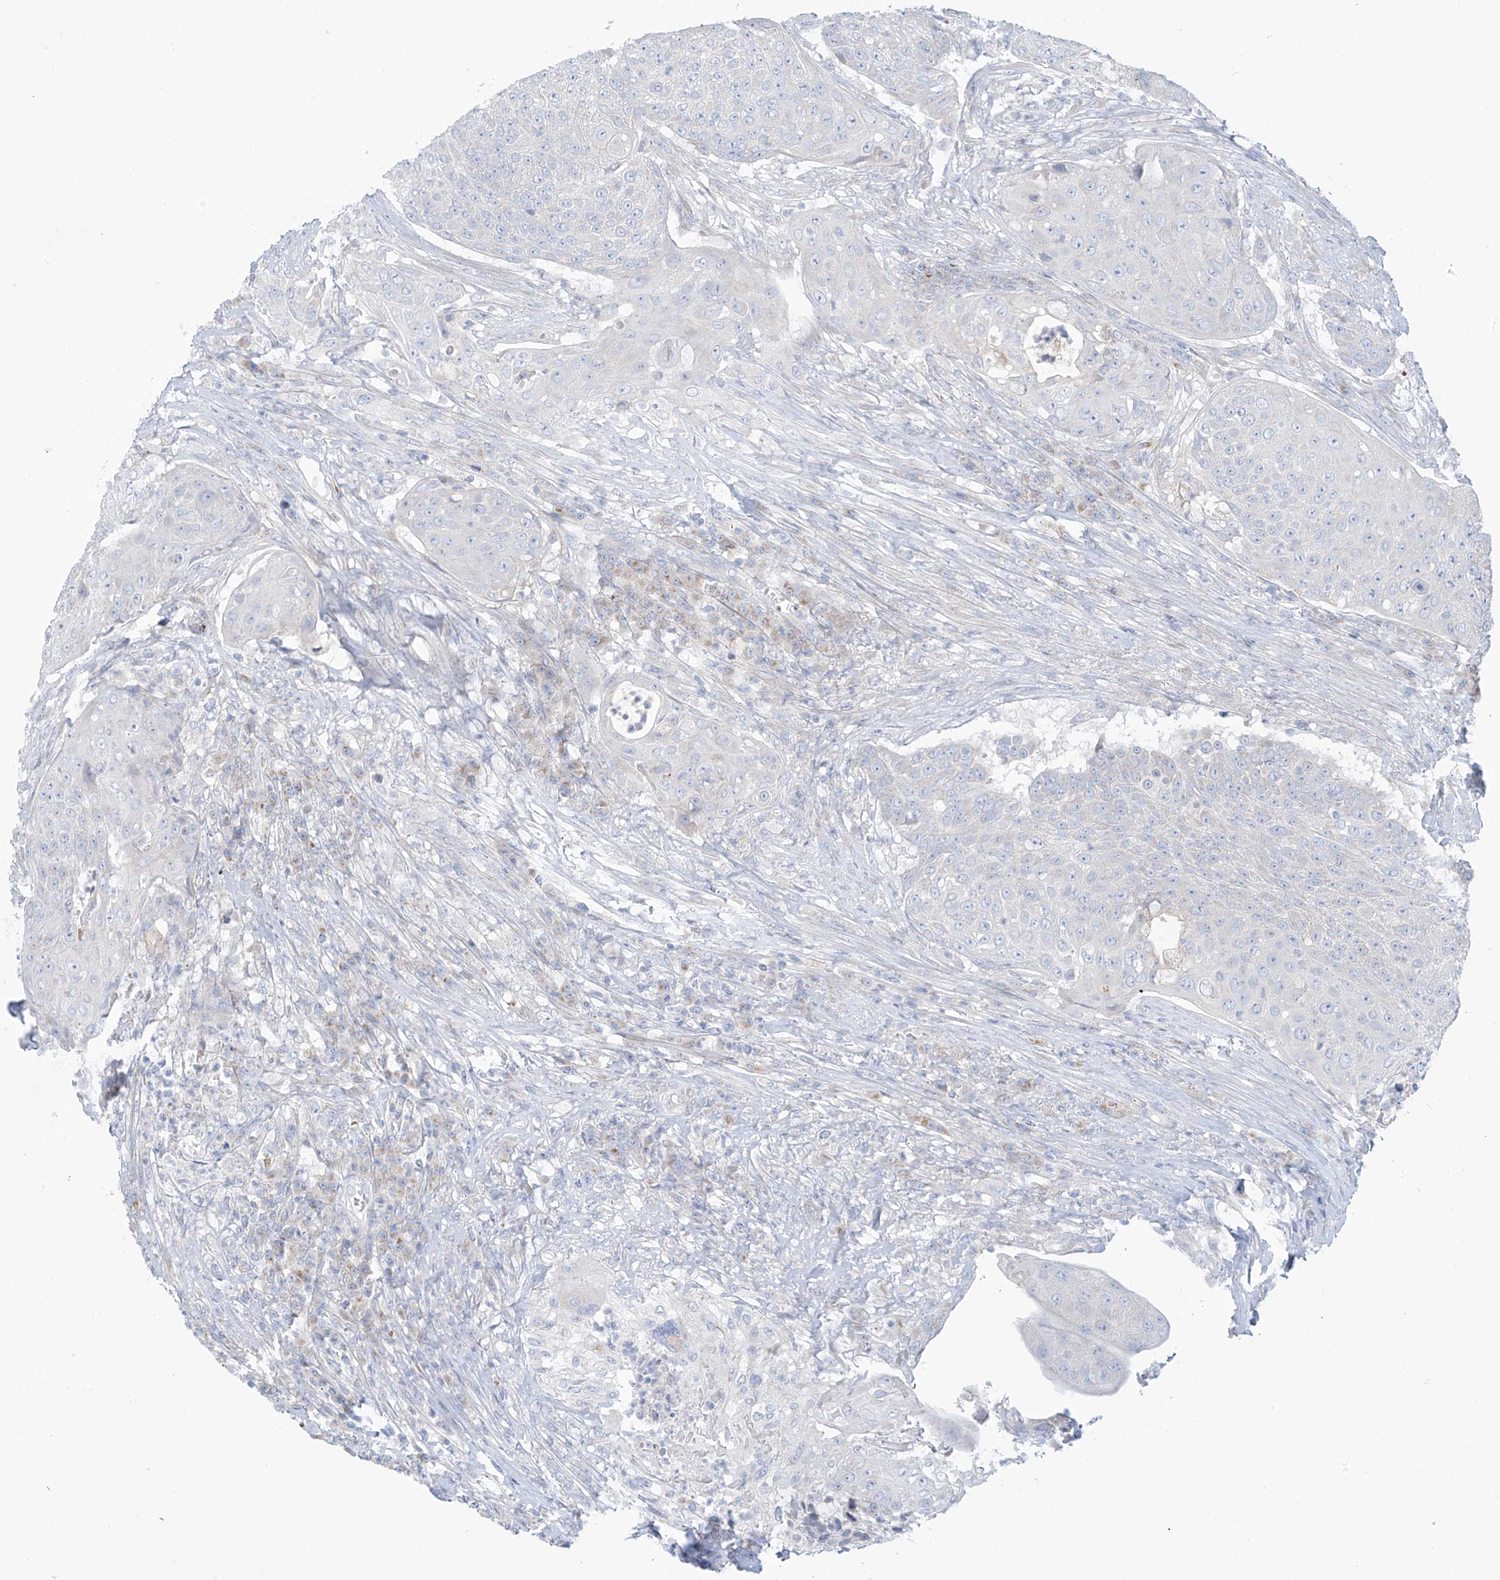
{"staining": {"intensity": "negative", "quantity": "none", "location": "none"}, "tissue": "urothelial cancer", "cell_type": "Tumor cells", "image_type": "cancer", "snomed": [{"axis": "morphology", "description": "Urothelial carcinoma, High grade"}, {"axis": "topography", "description": "Urinary bladder"}], "caption": "An IHC image of high-grade urothelial carcinoma is shown. There is no staining in tumor cells of high-grade urothelial carcinoma.", "gene": "TRMT2B", "patient": {"sex": "female", "age": 63}}